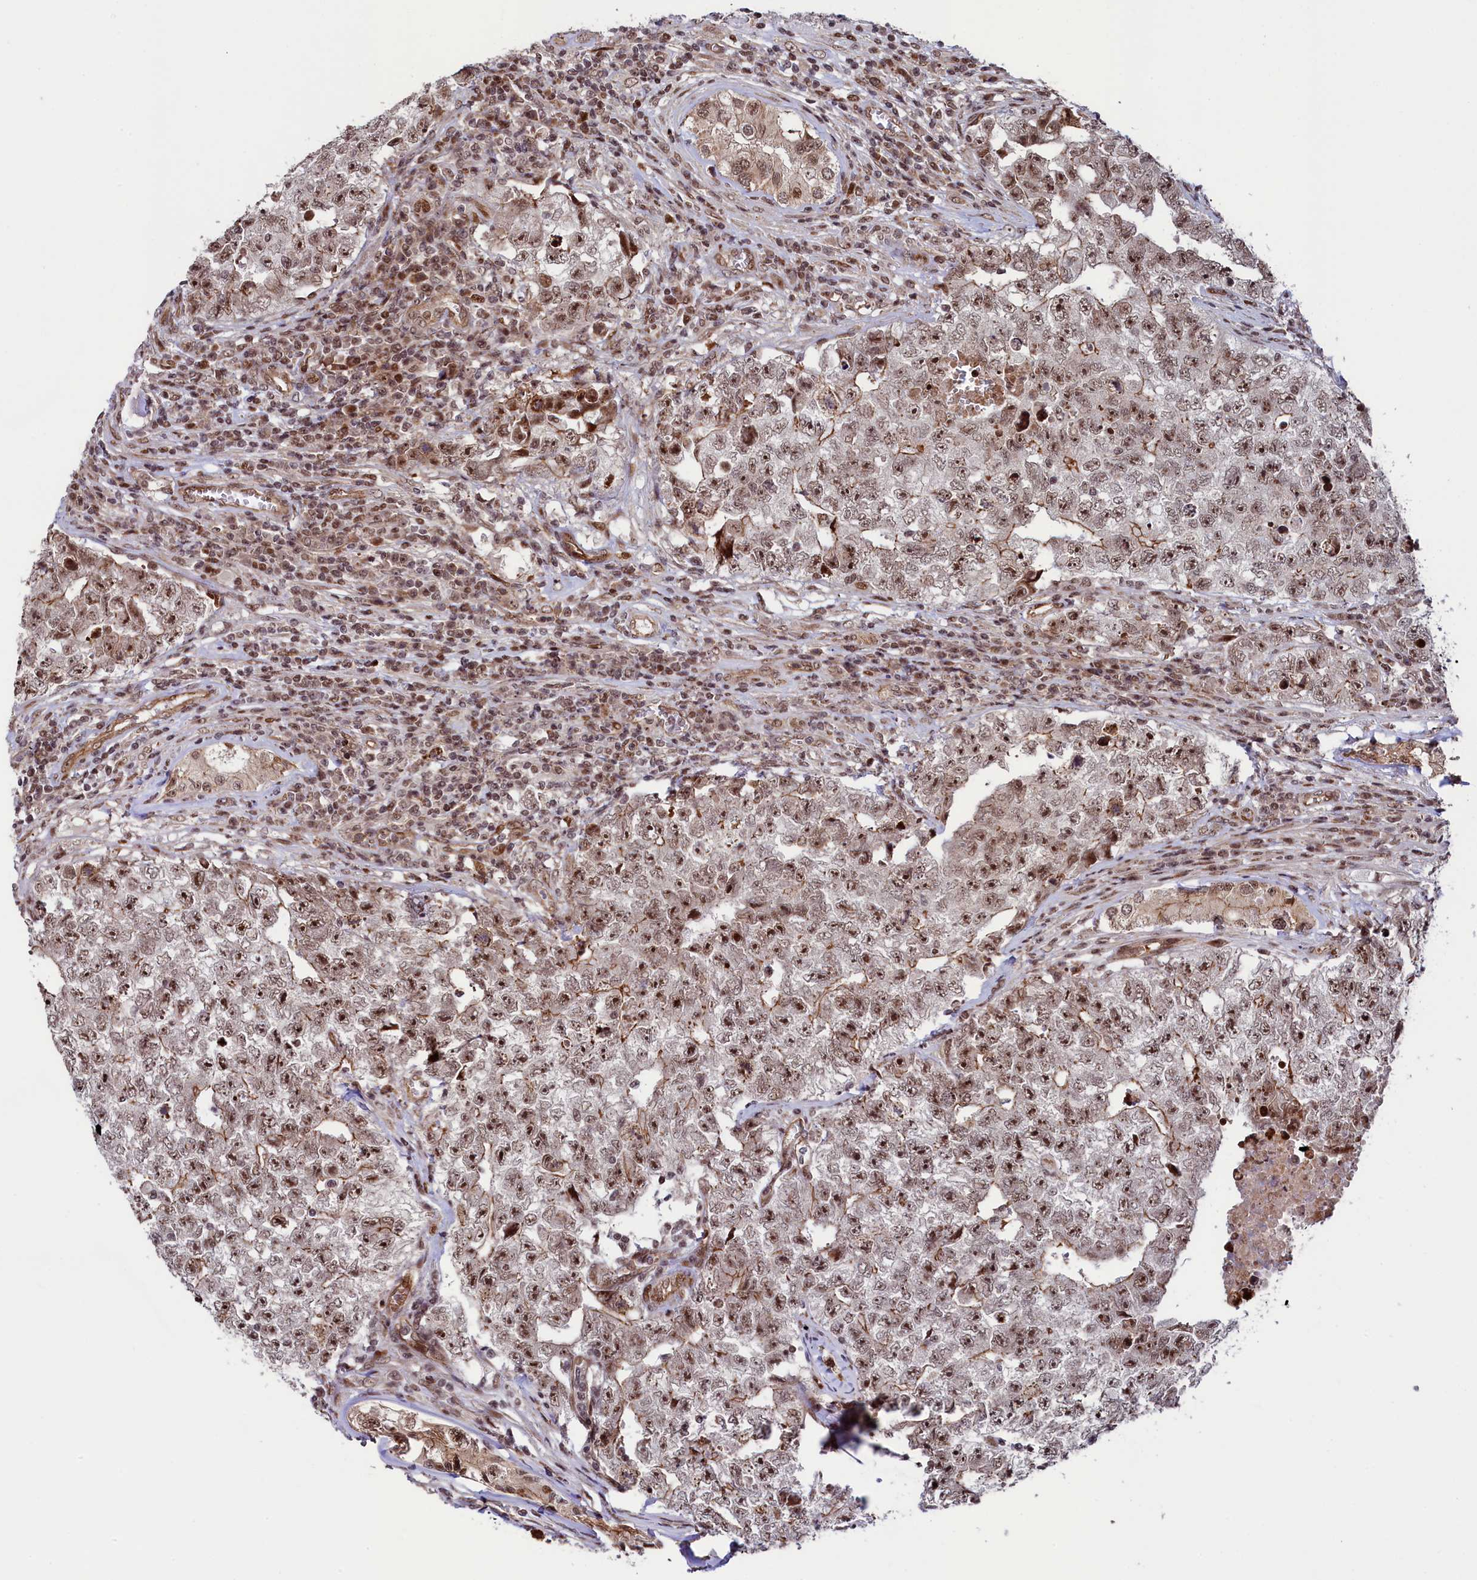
{"staining": {"intensity": "moderate", "quantity": ">75%", "location": "nuclear"}, "tissue": "testis cancer", "cell_type": "Tumor cells", "image_type": "cancer", "snomed": [{"axis": "morphology", "description": "Carcinoma, Embryonal, NOS"}, {"axis": "topography", "description": "Testis"}], "caption": "Brown immunohistochemical staining in human testis cancer (embryonal carcinoma) displays moderate nuclear expression in about >75% of tumor cells.", "gene": "LEO1", "patient": {"sex": "male", "age": 17}}